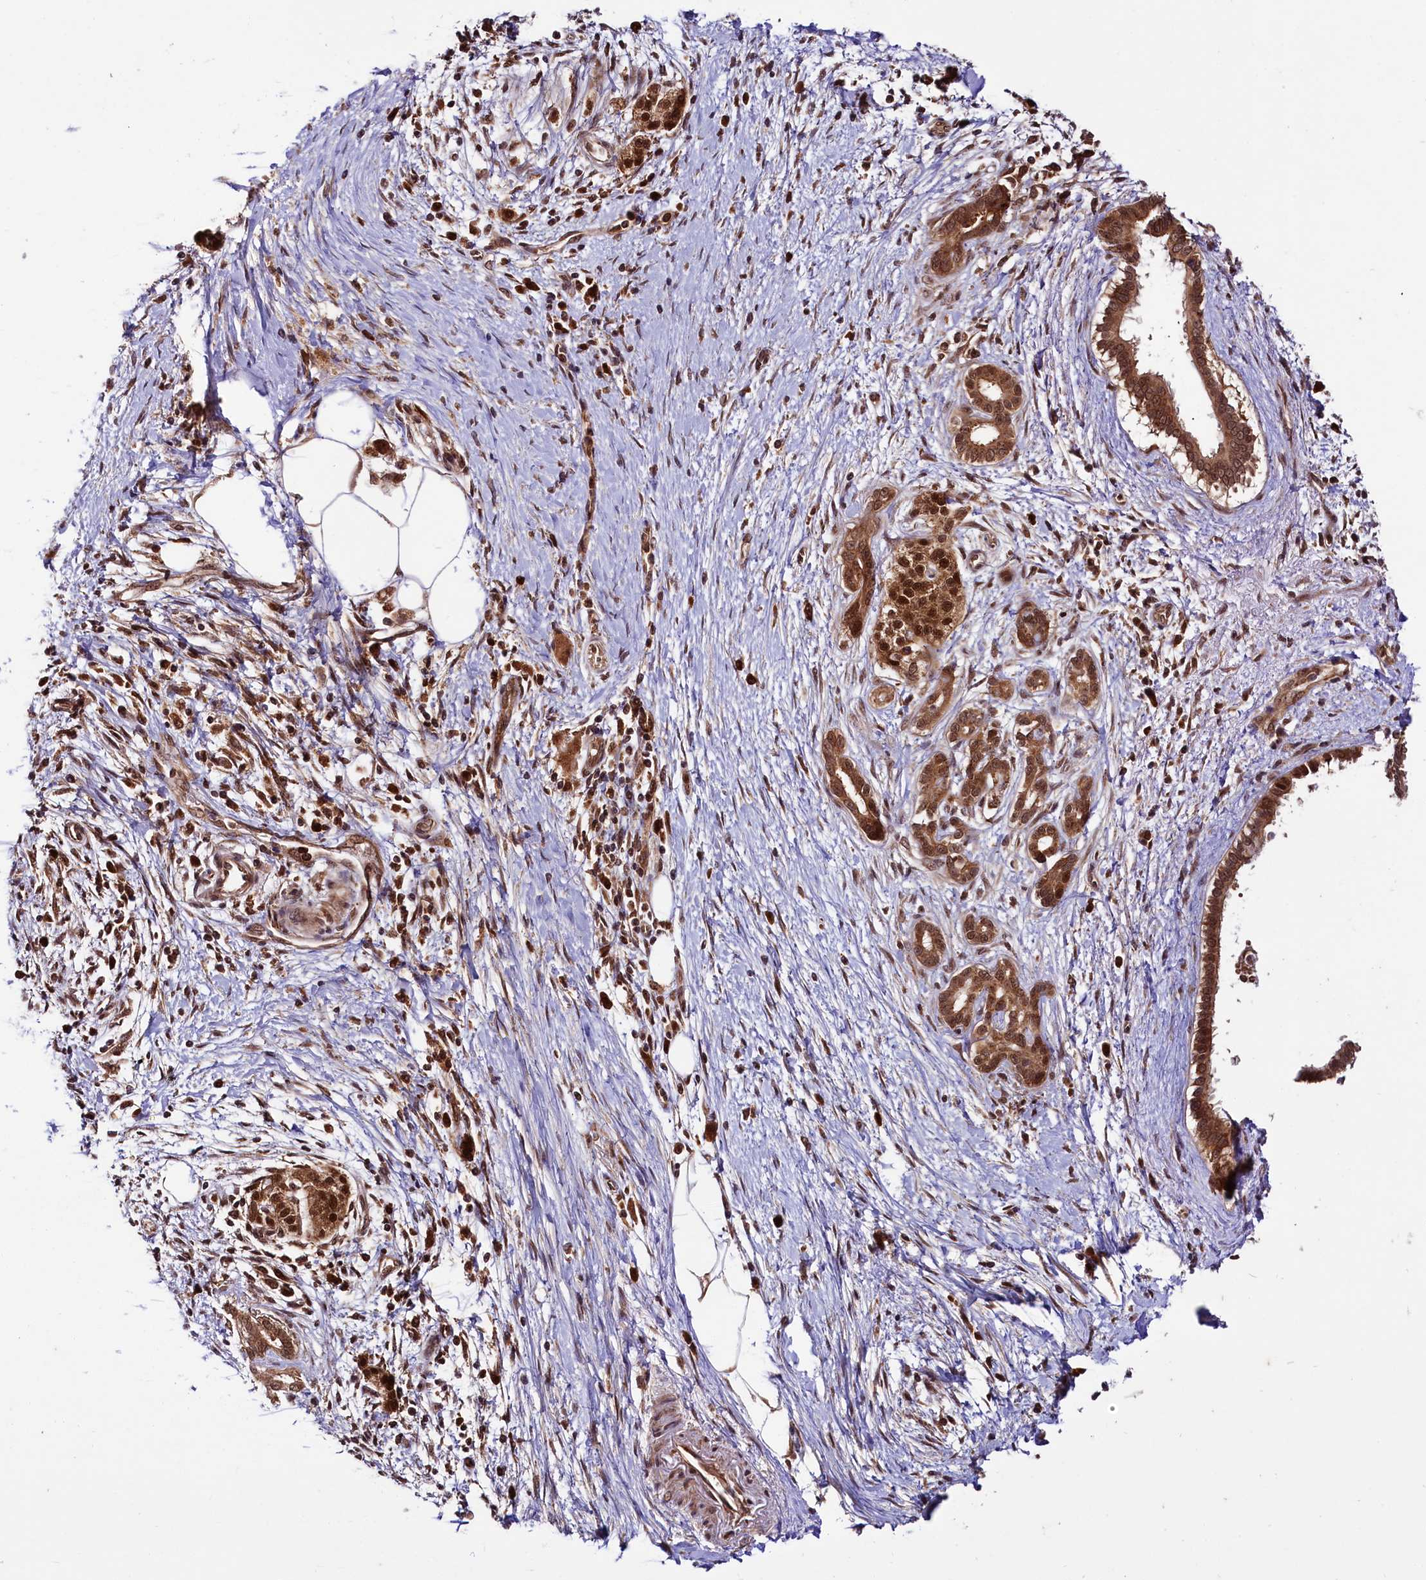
{"staining": {"intensity": "strong", "quantity": ">75%", "location": "cytoplasmic/membranous,nuclear"}, "tissue": "pancreatic cancer", "cell_type": "Tumor cells", "image_type": "cancer", "snomed": [{"axis": "morphology", "description": "Adenocarcinoma, NOS"}, {"axis": "topography", "description": "Pancreas"}], "caption": "Immunohistochemical staining of human pancreatic adenocarcinoma reveals high levels of strong cytoplasmic/membranous and nuclear protein positivity in about >75% of tumor cells.", "gene": "UBE3A", "patient": {"sex": "male", "age": 58}}